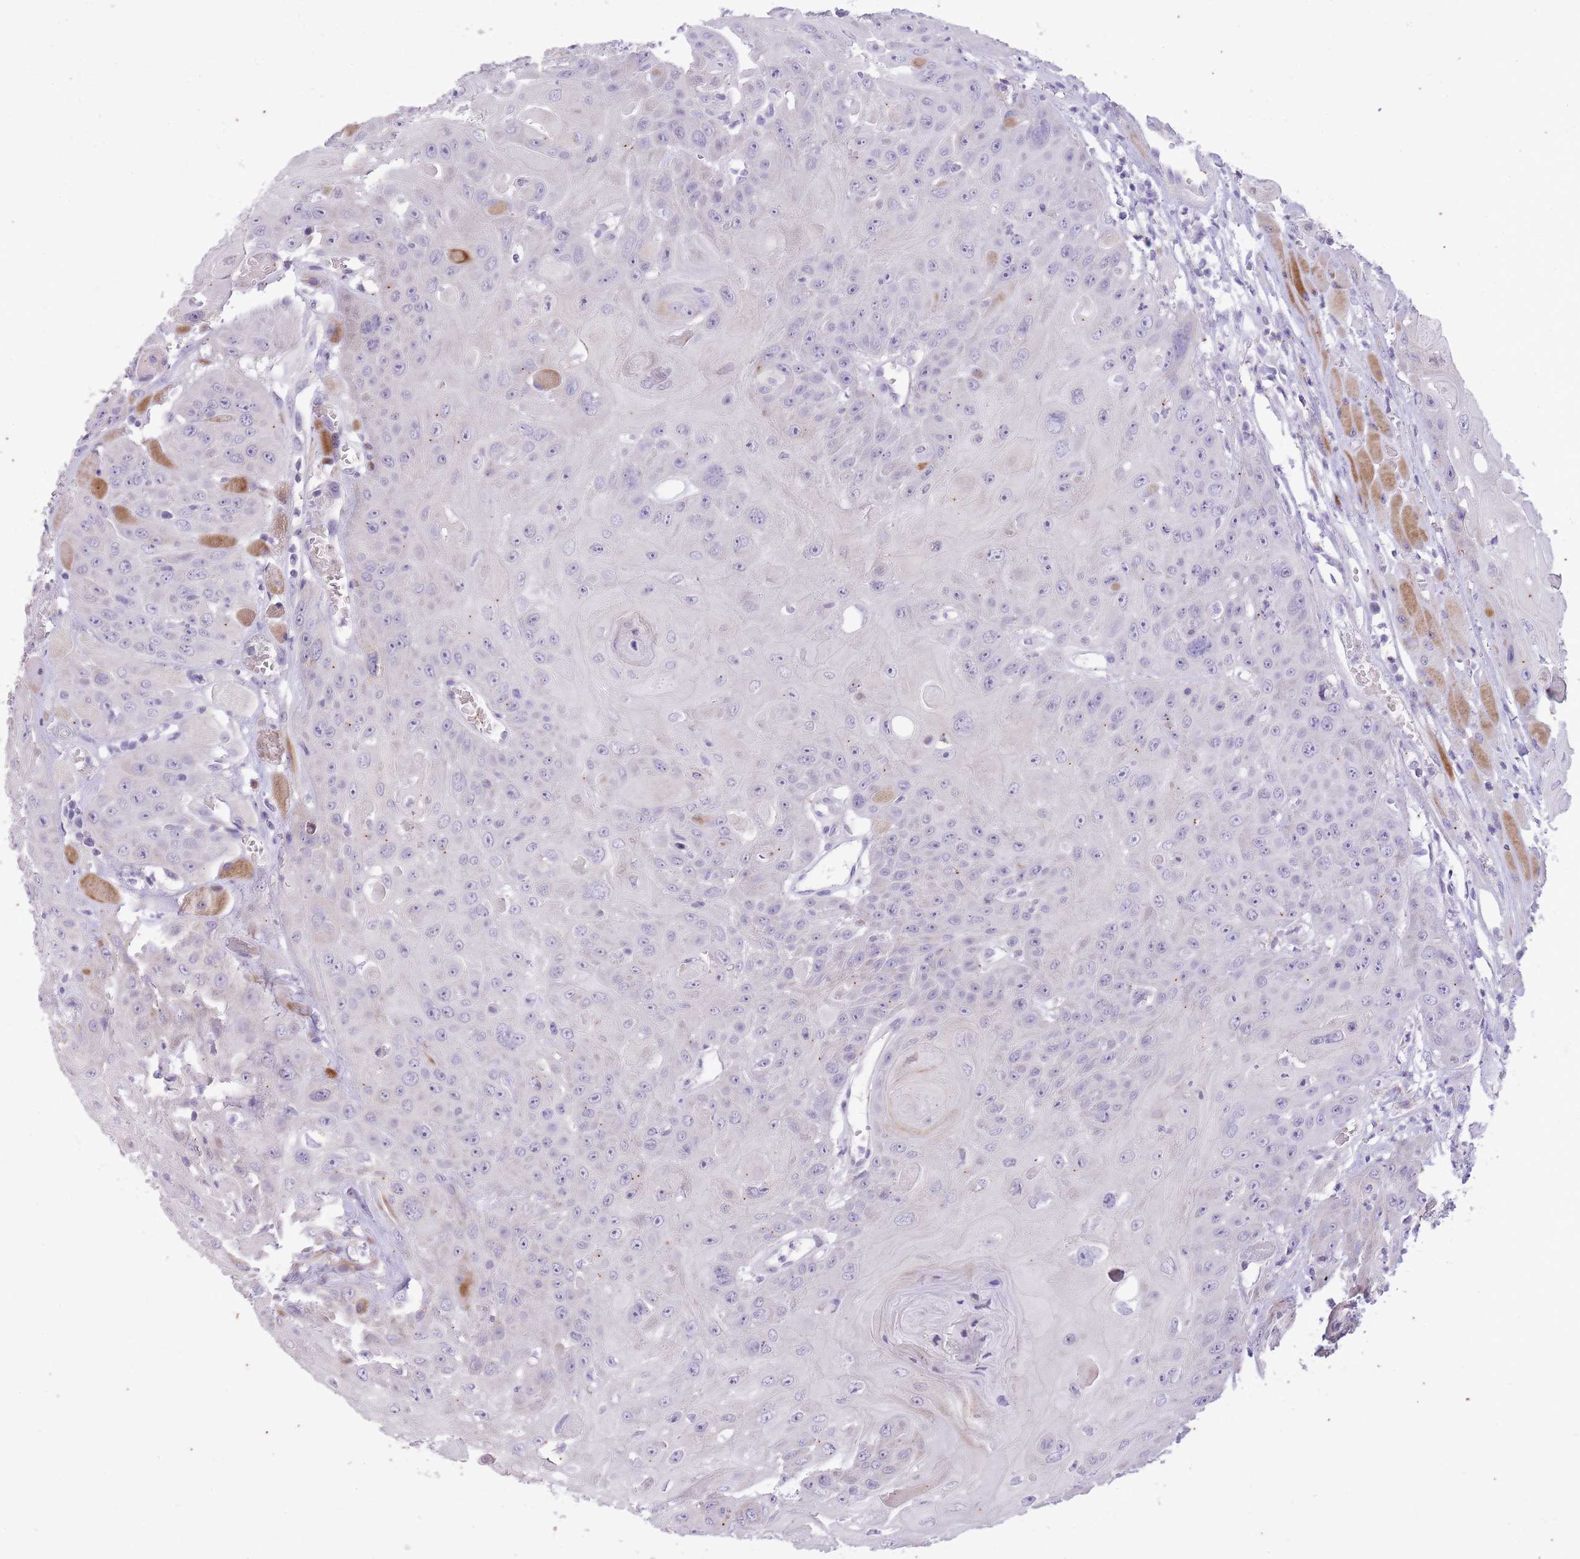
{"staining": {"intensity": "negative", "quantity": "none", "location": "none"}, "tissue": "head and neck cancer", "cell_type": "Tumor cells", "image_type": "cancer", "snomed": [{"axis": "morphology", "description": "Squamous cell carcinoma, NOS"}, {"axis": "topography", "description": "Head-Neck"}], "caption": "DAB (3,3'-diaminobenzidine) immunohistochemical staining of human head and neck cancer (squamous cell carcinoma) displays no significant staining in tumor cells. (DAB (3,3'-diaminobenzidine) immunohistochemistry with hematoxylin counter stain).", "gene": "CNTNAP3", "patient": {"sex": "female", "age": 59}}